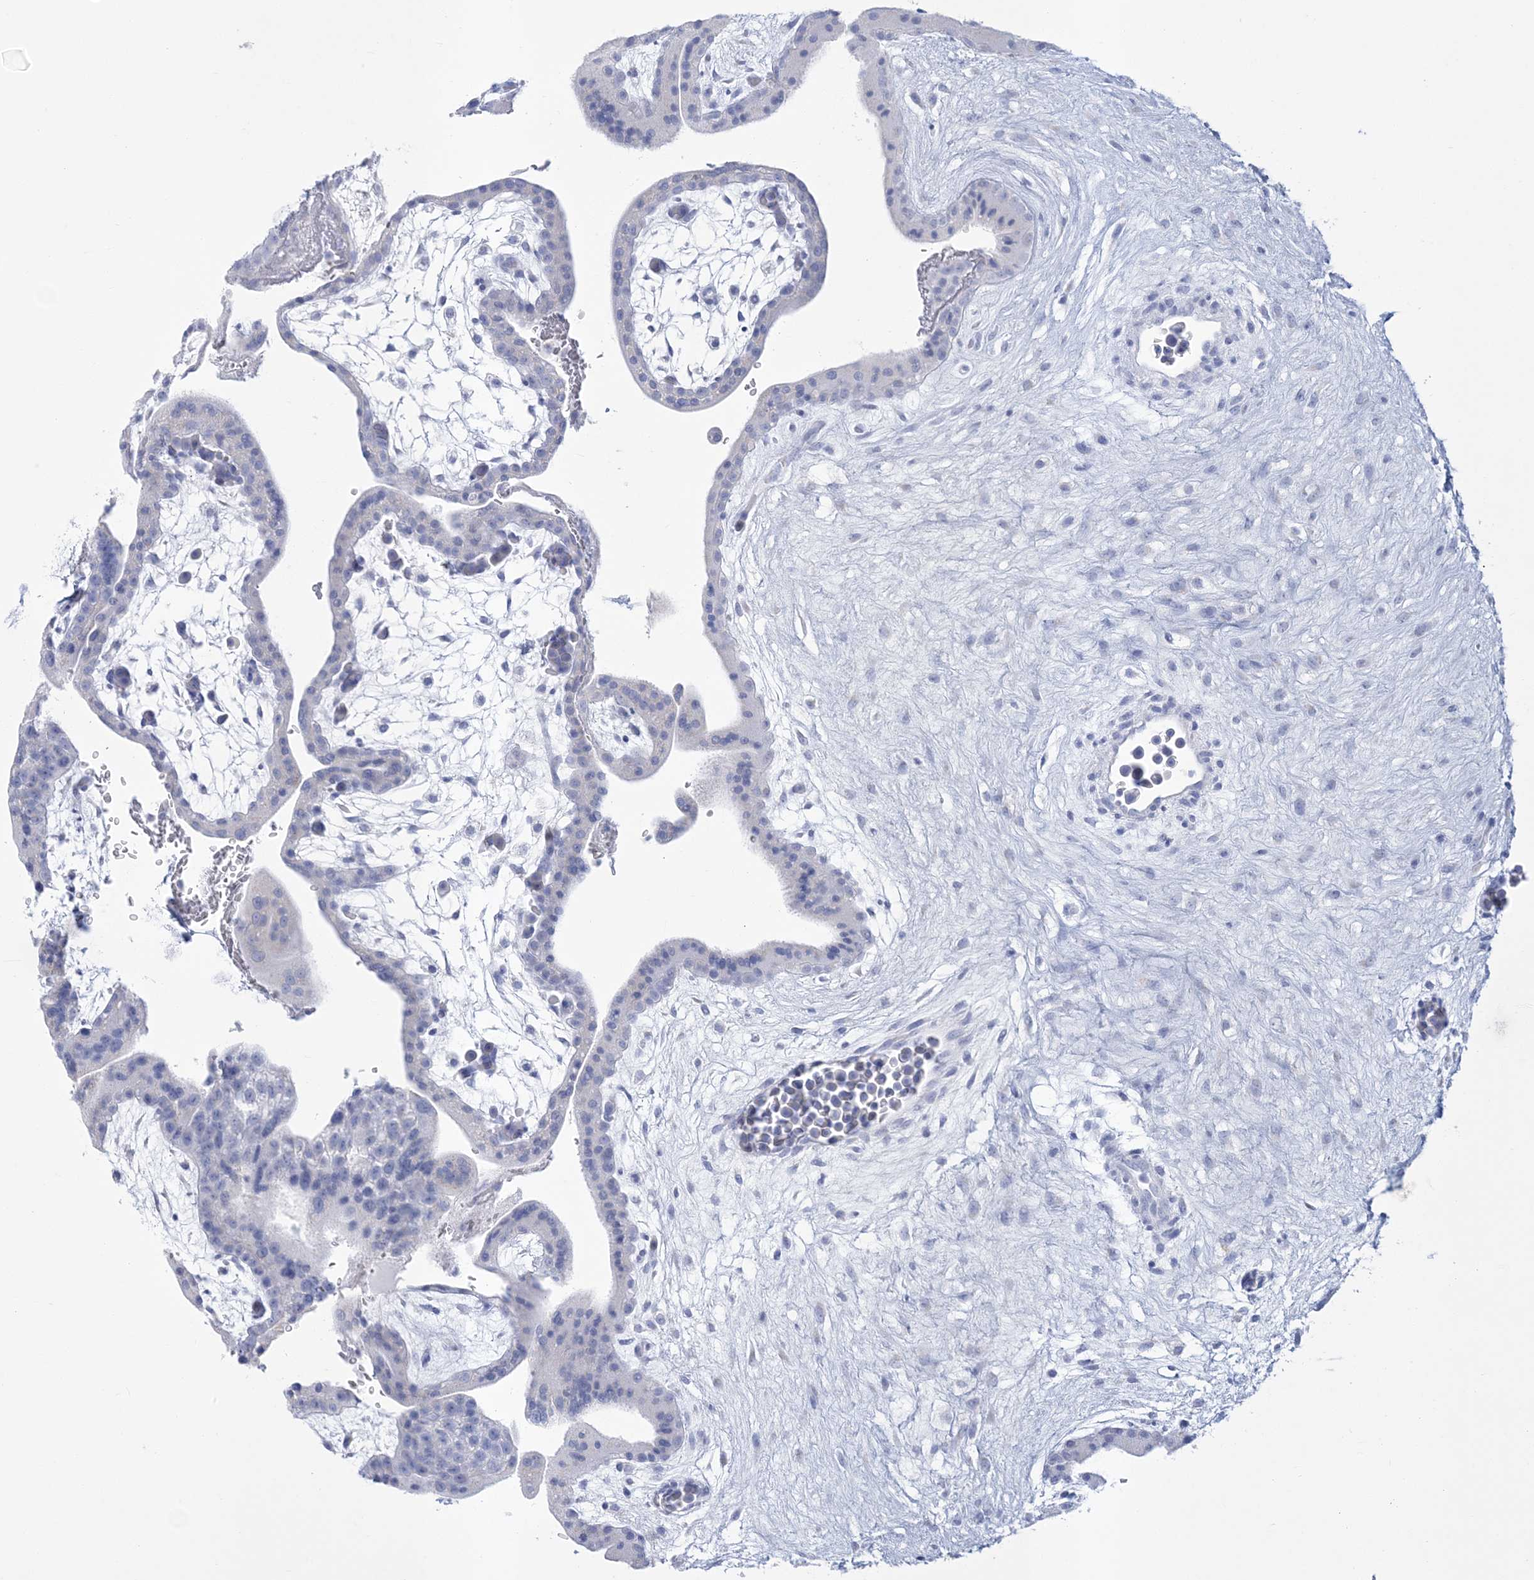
{"staining": {"intensity": "negative", "quantity": "none", "location": "none"}, "tissue": "placenta", "cell_type": "Decidual cells", "image_type": "normal", "snomed": [{"axis": "morphology", "description": "Normal tissue, NOS"}, {"axis": "topography", "description": "Placenta"}], "caption": "DAB immunohistochemical staining of unremarkable placenta reveals no significant positivity in decidual cells.", "gene": "RBP2", "patient": {"sex": "female", "age": 35}}